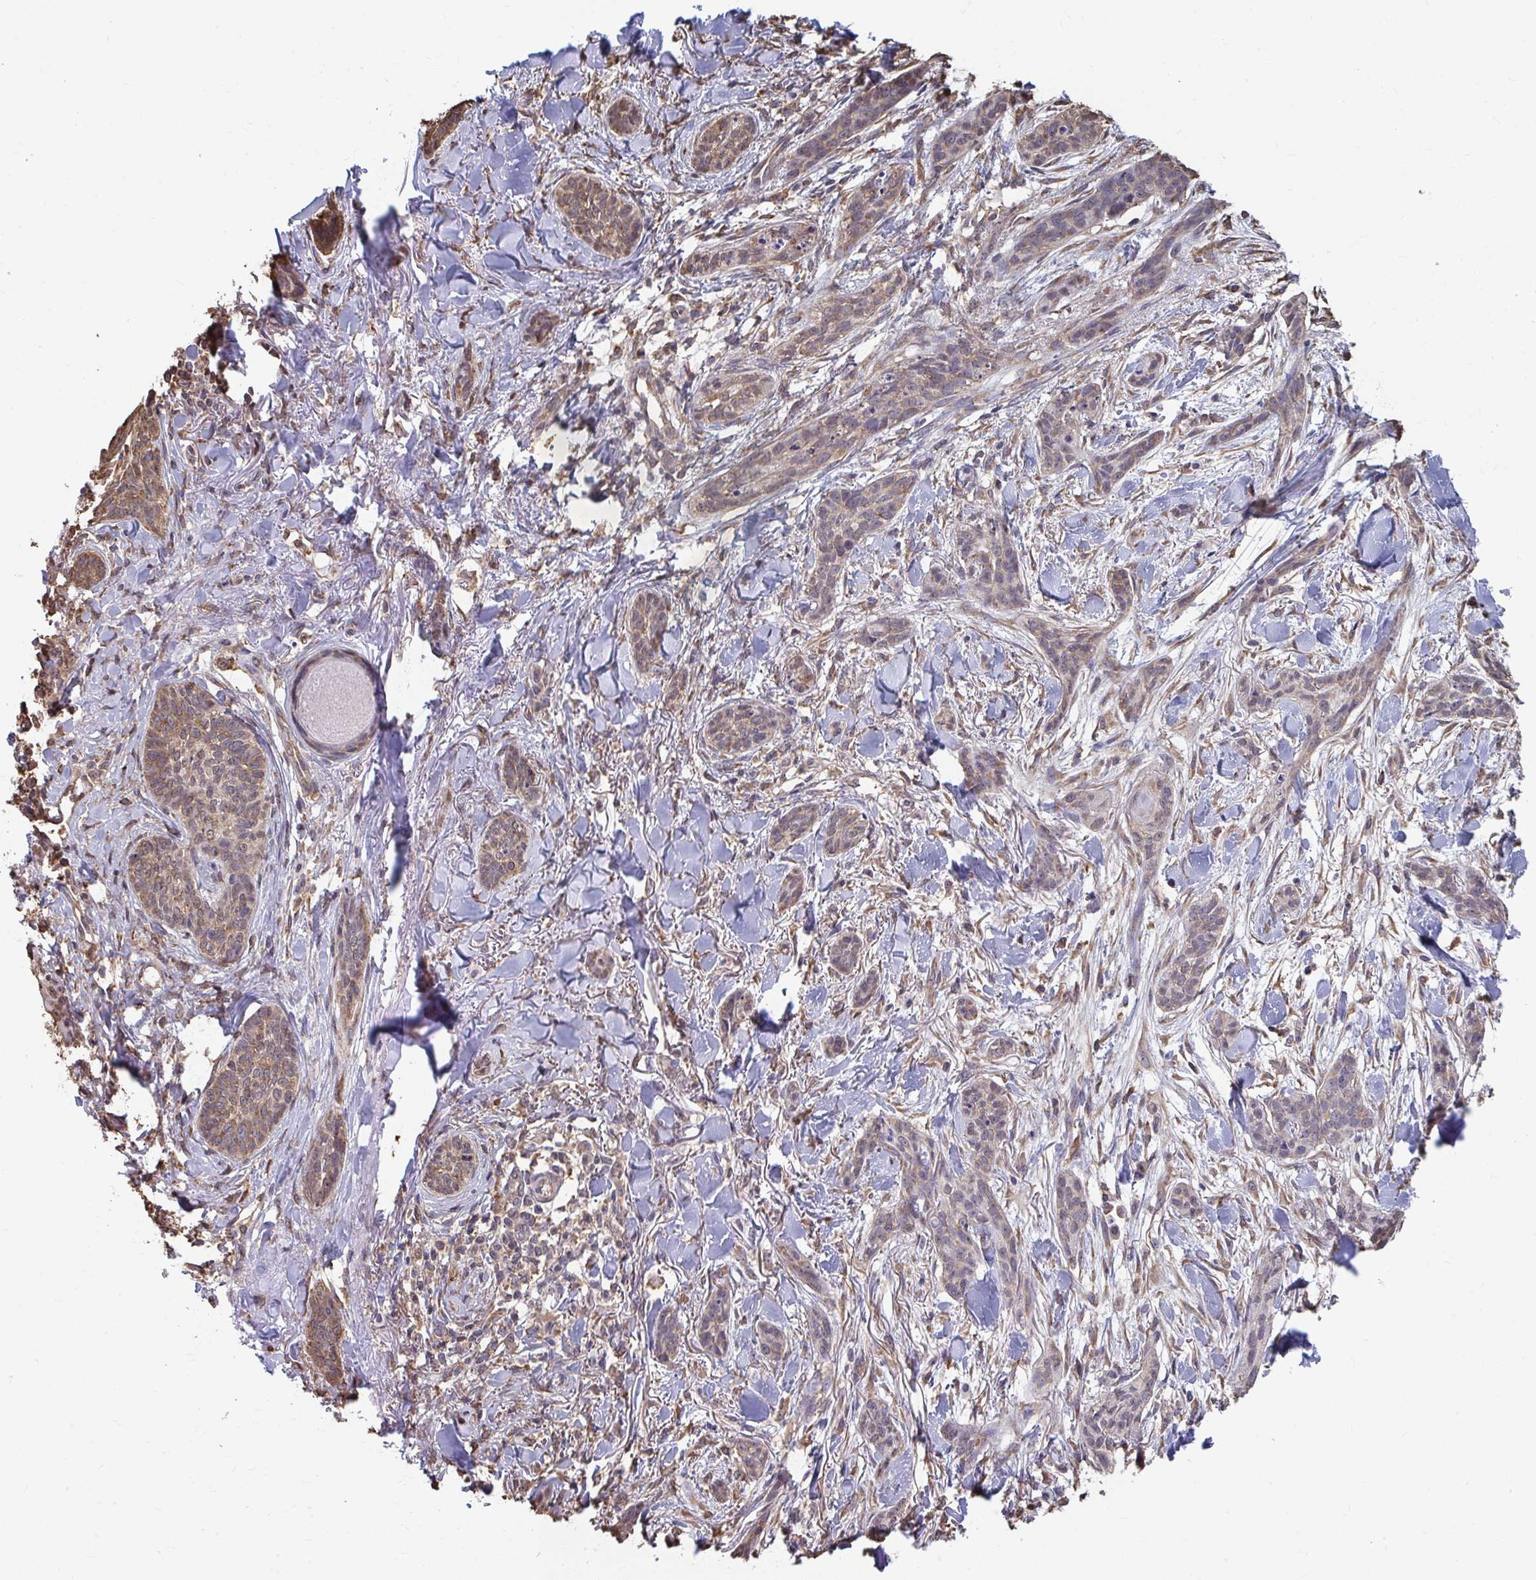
{"staining": {"intensity": "weak", "quantity": ">75%", "location": "cytoplasmic/membranous"}, "tissue": "skin cancer", "cell_type": "Tumor cells", "image_type": "cancer", "snomed": [{"axis": "morphology", "description": "Basal cell carcinoma"}, {"axis": "topography", "description": "Skin"}], "caption": "Protein positivity by immunohistochemistry reveals weak cytoplasmic/membranous positivity in approximately >75% of tumor cells in skin cancer.", "gene": "SYNCRIP", "patient": {"sex": "male", "age": 52}}